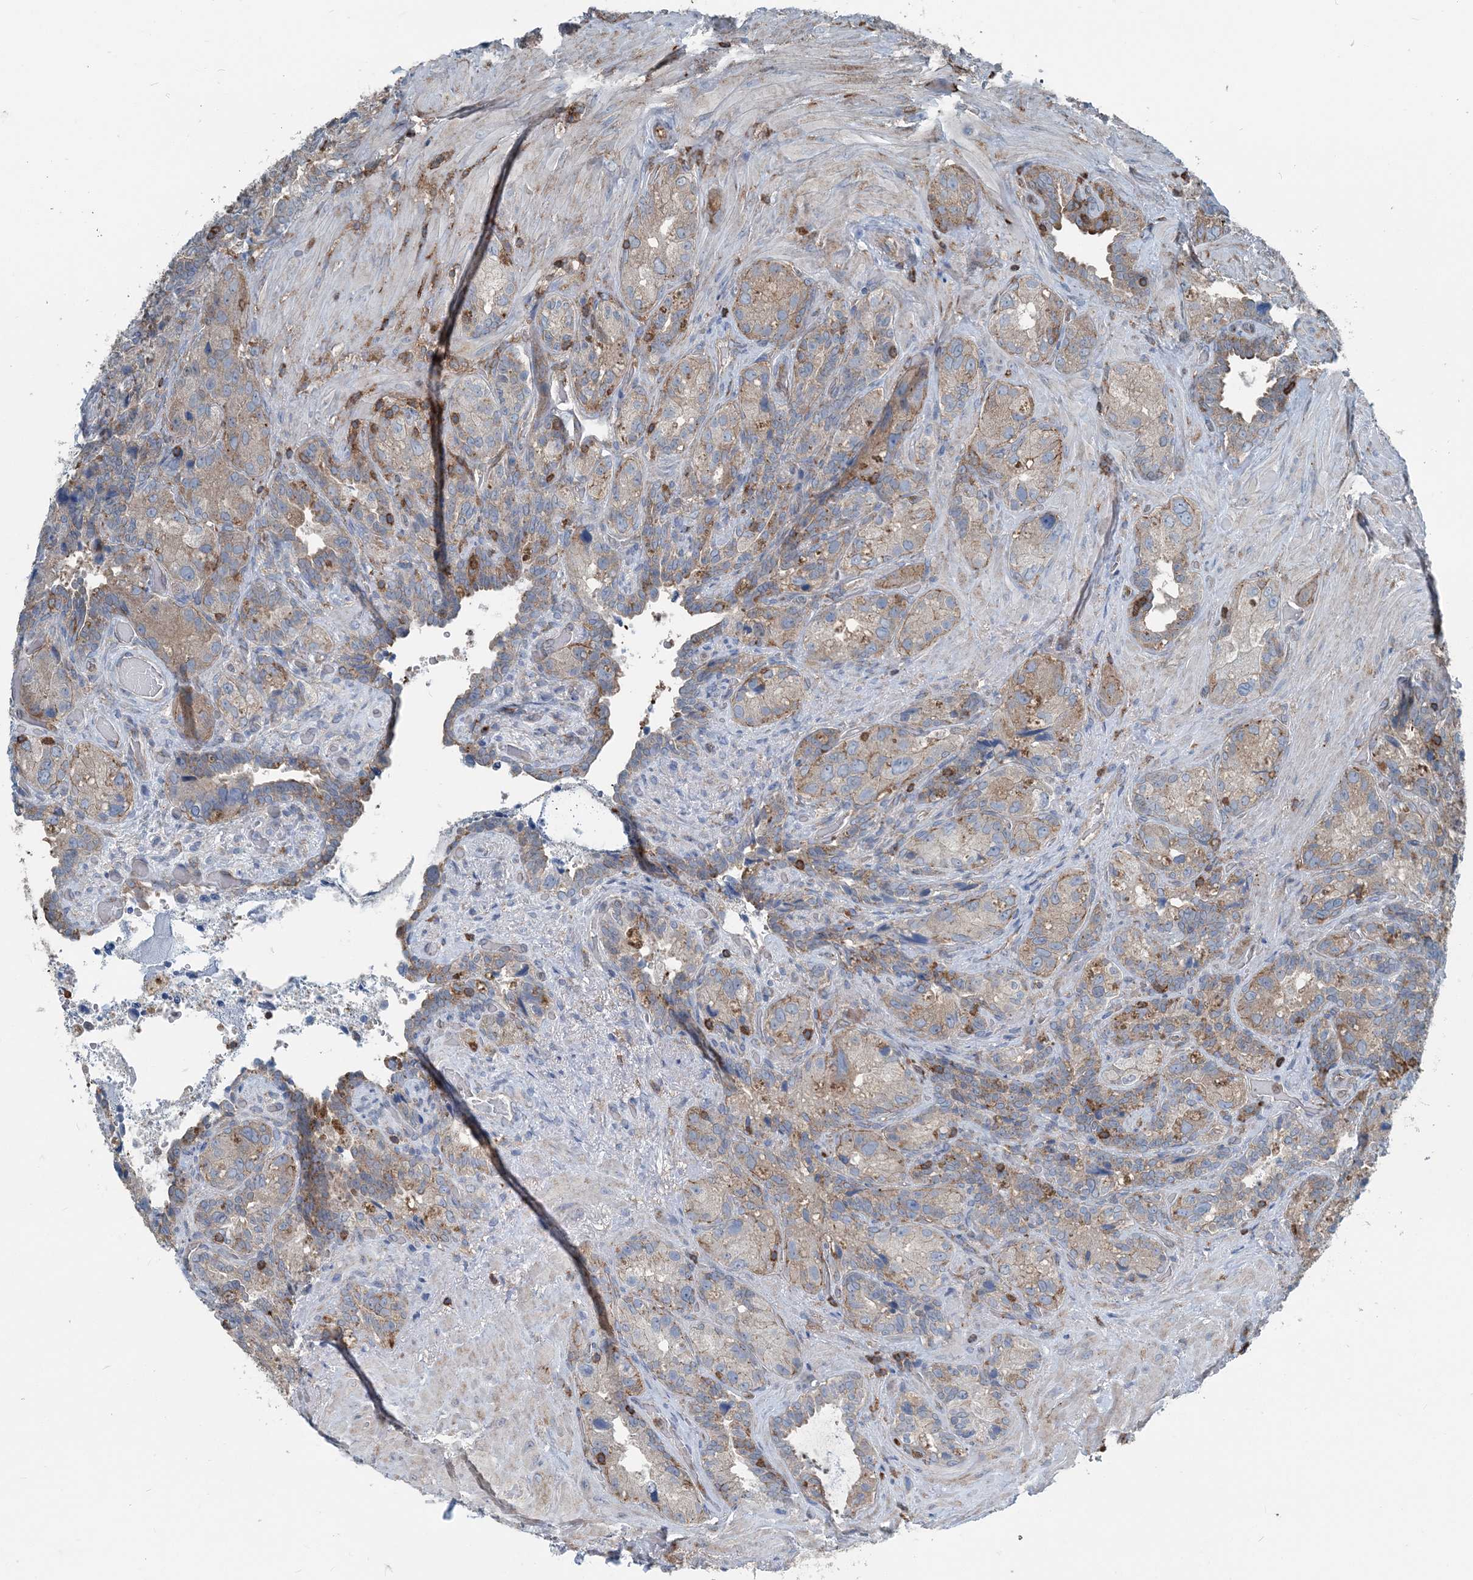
{"staining": {"intensity": "moderate", "quantity": "25%-75%", "location": "cytoplasmic/membranous"}, "tissue": "seminal vesicle", "cell_type": "Glandular cells", "image_type": "normal", "snomed": [{"axis": "morphology", "description": "Normal tissue, NOS"}, {"axis": "topography", "description": "Seminal veicle"}, {"axis": "topography", "description": "Peripheral nerve tissue"}], "caption": "An immunohistochemistry (IHC) image of benign tissue is shown. Protein staining in brown labels moderate cytoplasmic/membranous positivity in seminal vesicle within glandular cells.", "gene": "CFL1", "patient": {"sex": "male", "age": 67}}